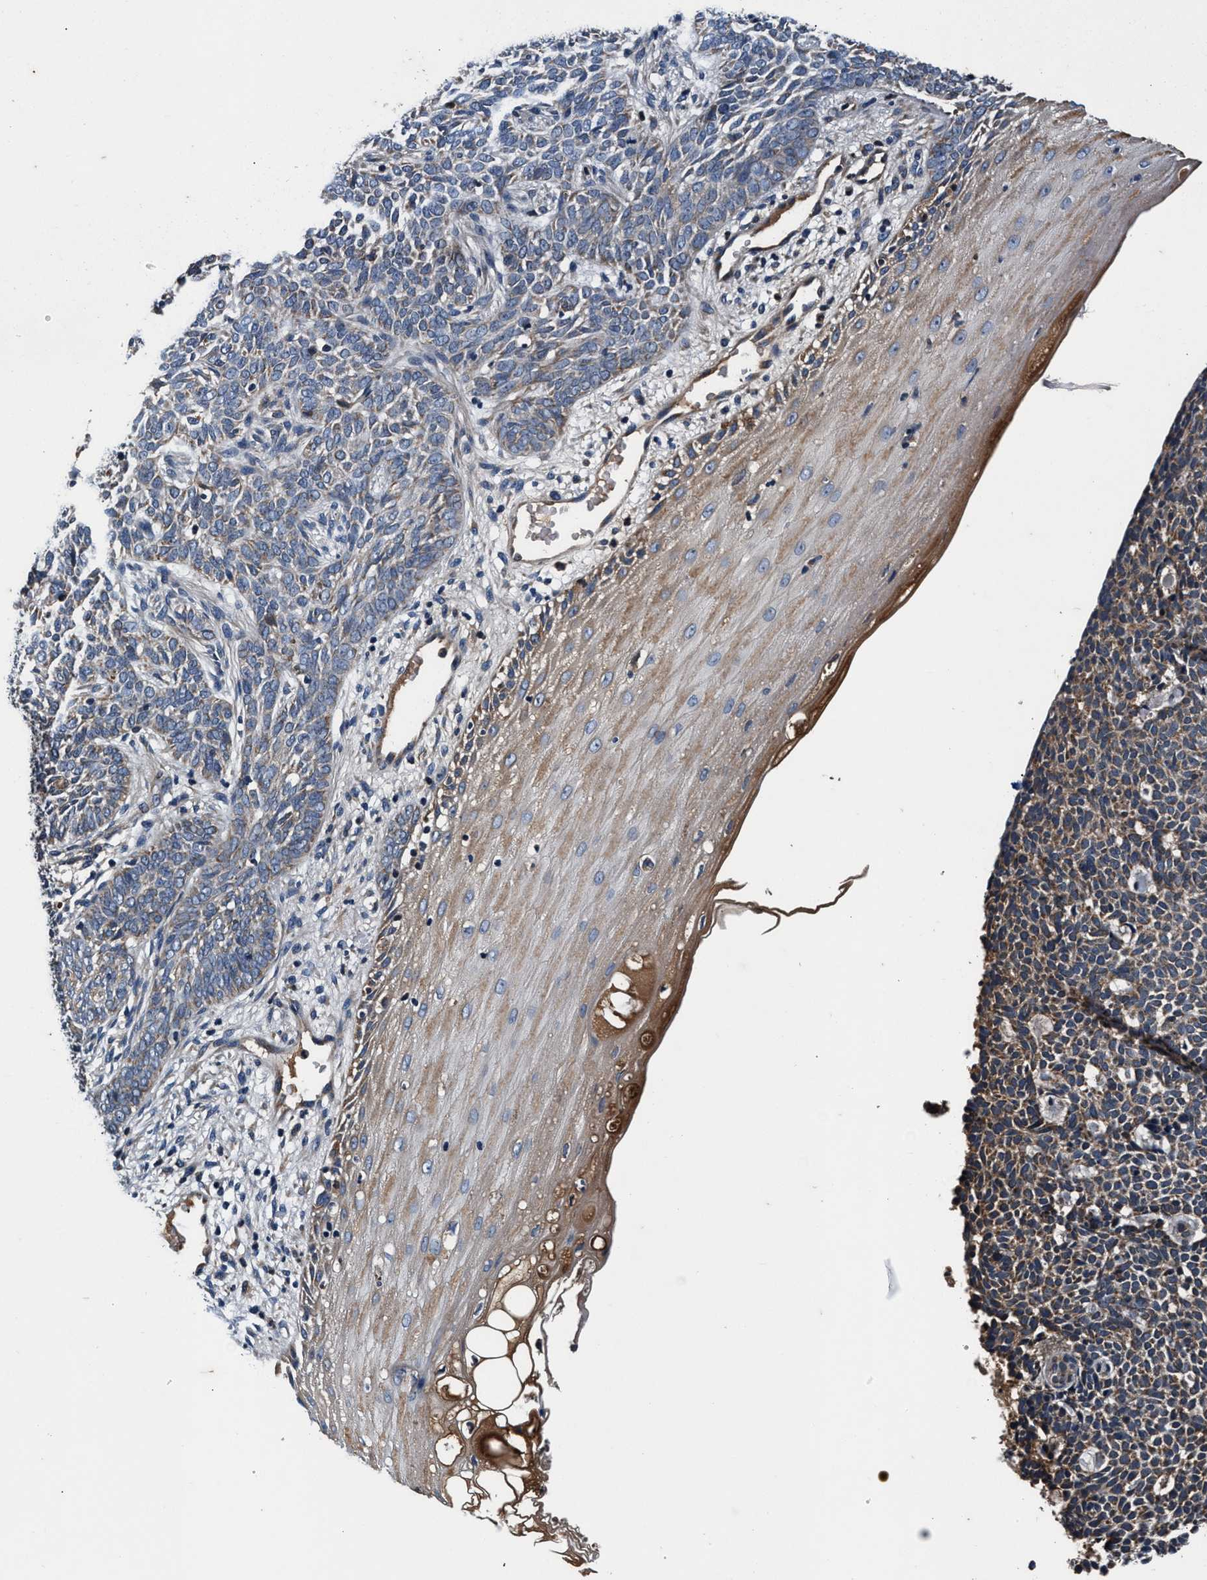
{"staining": {"intensity": "weak", "quantity": "25%-75%", "location": "cytoplasmic/membranous"}, "tissue": "skin cancer", "cell_type": "Tumor cells", "image_type": "cancer", "snomed": [{"axis": "morphology", "description": "Basal cell carcinoma"}, {"axis": "topography", "description": "Skin"}], "caption": "Tumor cells display low levels of weak cytoplasmic/membranous staining in approximately 25%-75% of cells in basal cell carcinoma (skin).", "gene": "IMMT", "patient": {"sex": "male", "age": 87}}